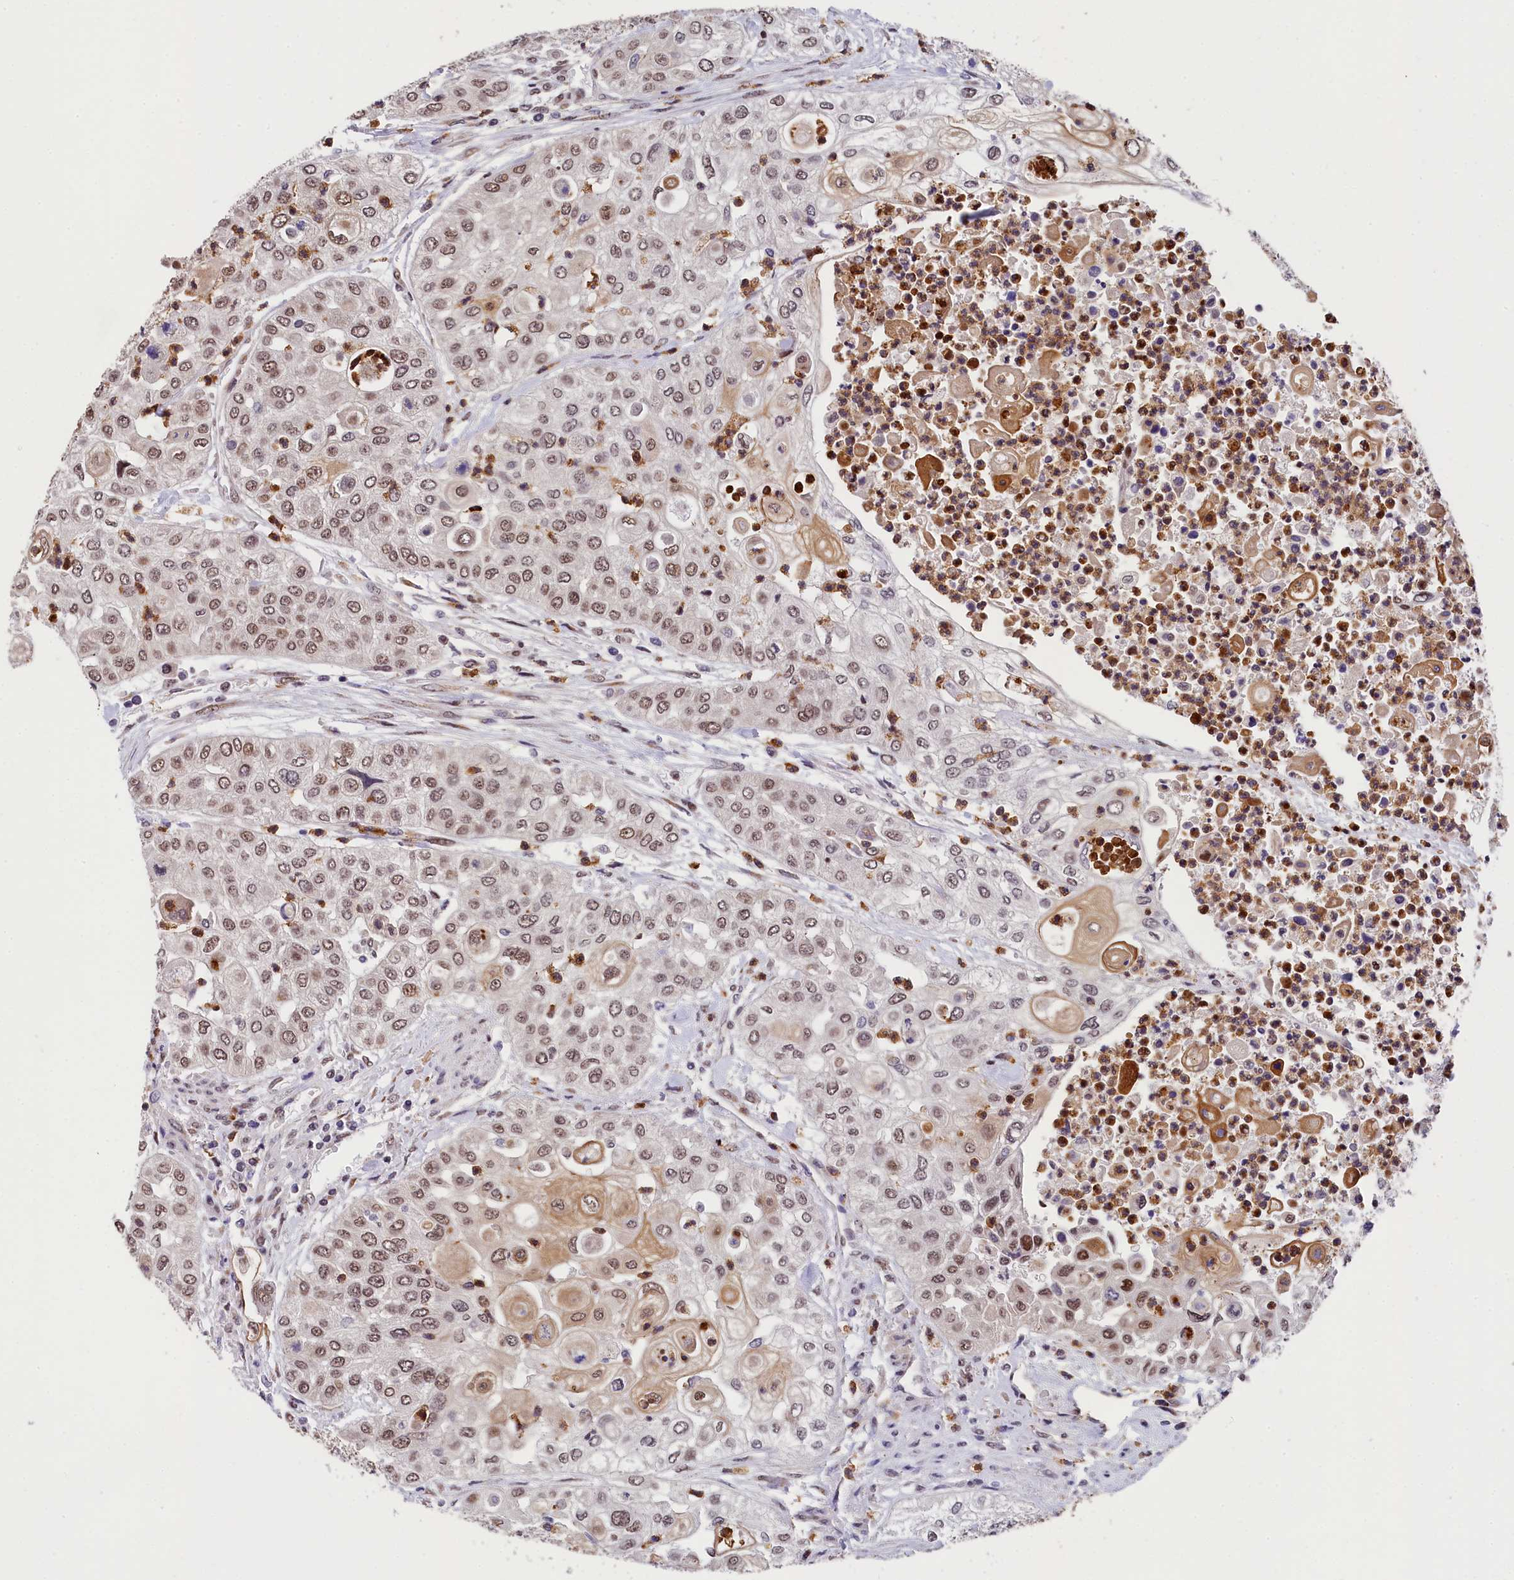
{"staining": {"intensity": "moderate", "quantity": ">75%", "location": "nuclear"}, "tissue": "urothelial cancer", "cell_type": "Tumor cells", "image_type": "cancer", "snomed": [{"axis": "morphology", "description": "Urothelial carcinoma, High grade"}, {"axis": "topography", "description": "Urinary bladder"}], "caption": "High-magnification brightfield microscopy of urothelial cancer stained with DAB (3,3'-diaminobenzidine) (brown) and counterstained with hematoxylin (blue). tumor cells exhibit moderate nuclear positivity is appreciated in about>75% of cells. (IHC, brightfield microscopy, high magnification).", "gene": "ADIG", "patient": {"sex": "female", "age": 79}}